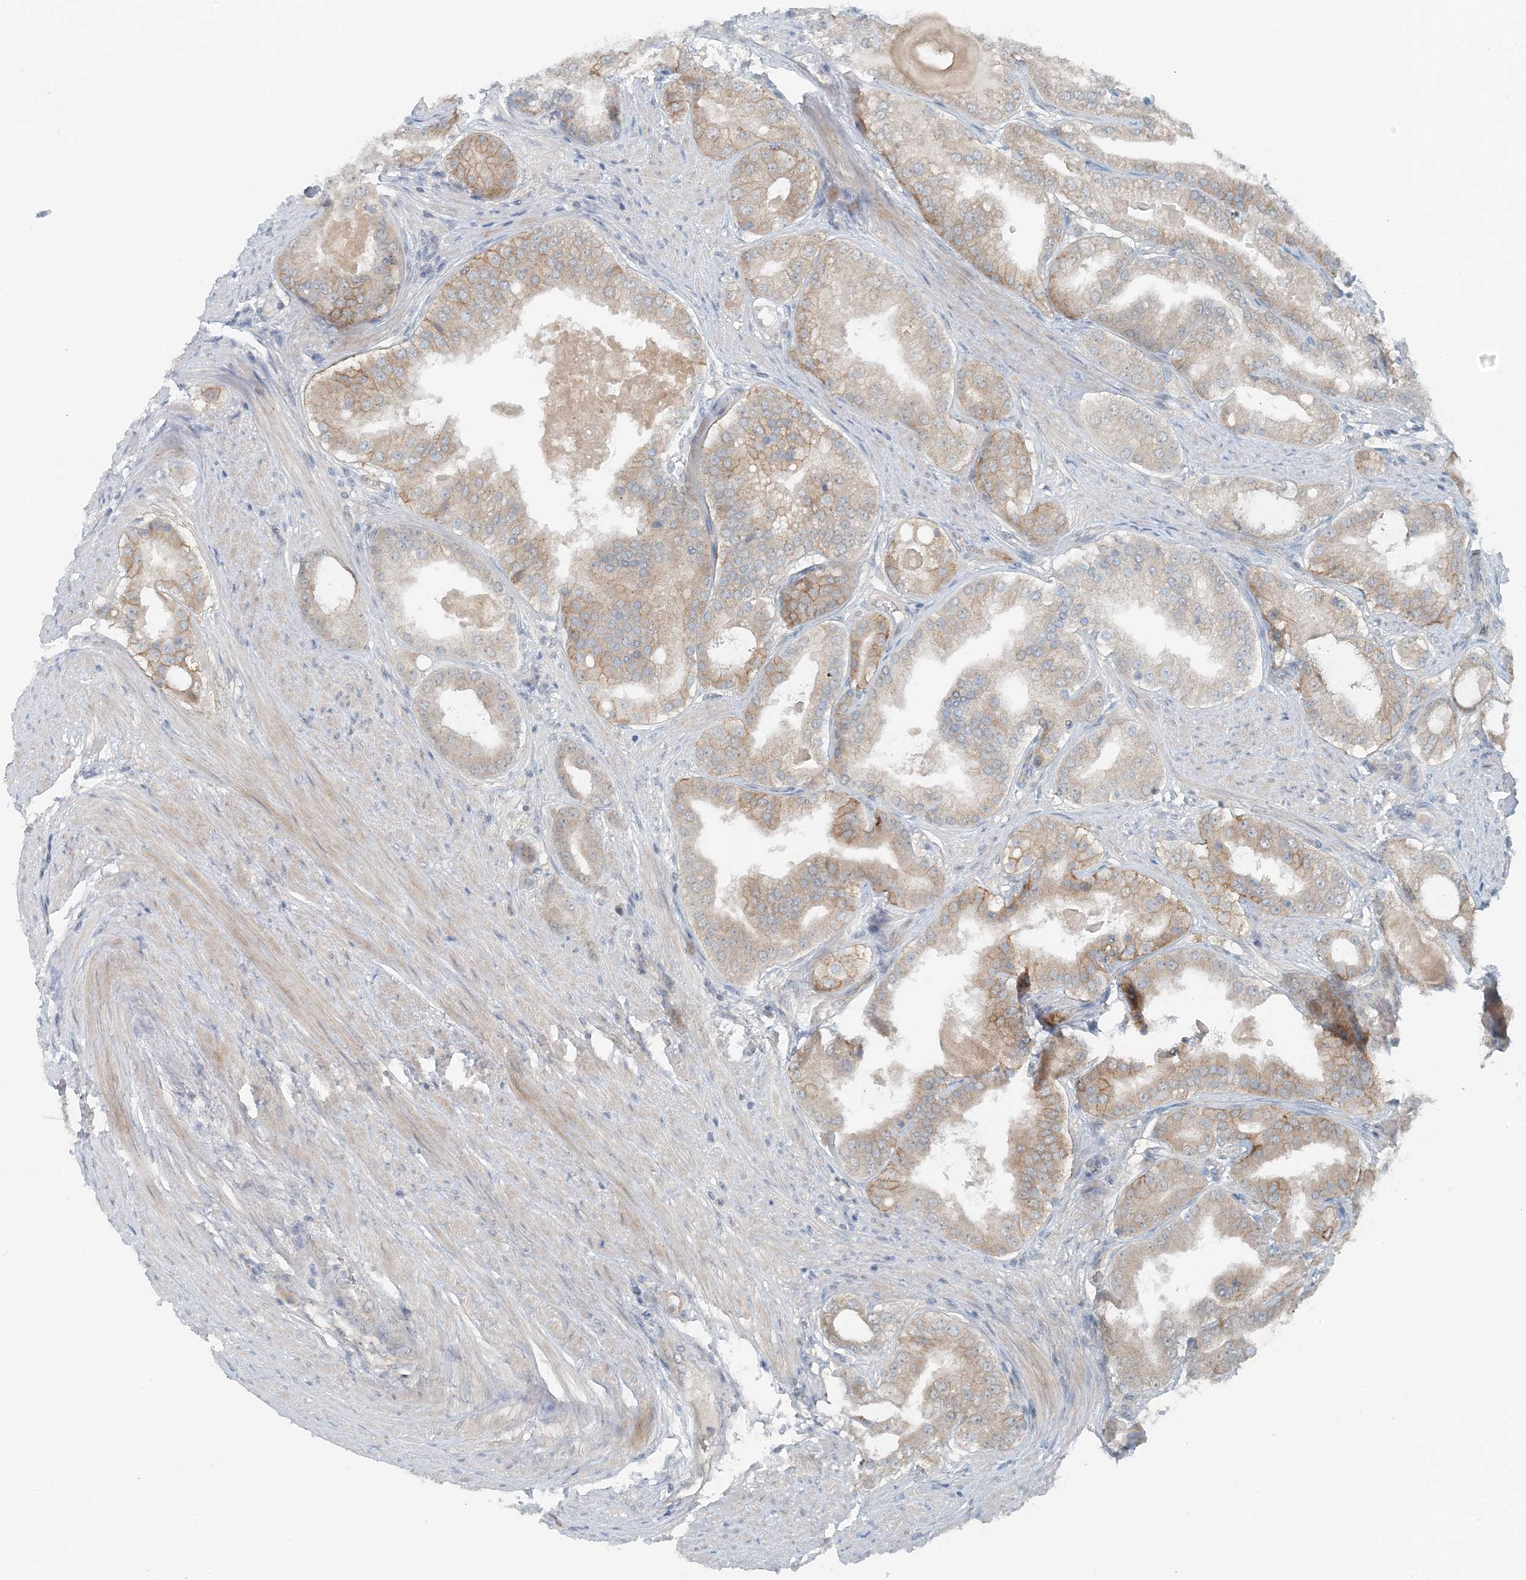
{"staining": {"intensity": "moderate", "quantity": "25%-75%", "location": "cytoplasmic/membranous"}, "tissue": "prostate cancer", "cell_type": "Tumor cells", "image_type": "cancer", "snomed": [{"axis": "morphology", "description": "Adenocarcinoma, High grade"}, {"axis": "topography", "description": "Prostate"}], "caption": "Immunohistochemistry of adenocarcinoma (high-grade) (prostate) shows medium levels of moderate cytoplasmic/membranous expression in approximately 25%-75% of tumor cells. (brown staining indicates protein expression, while blue staining denotes nuclei).", "gene": "MITD1", "patient": {"sex": "male", "age": 60}}